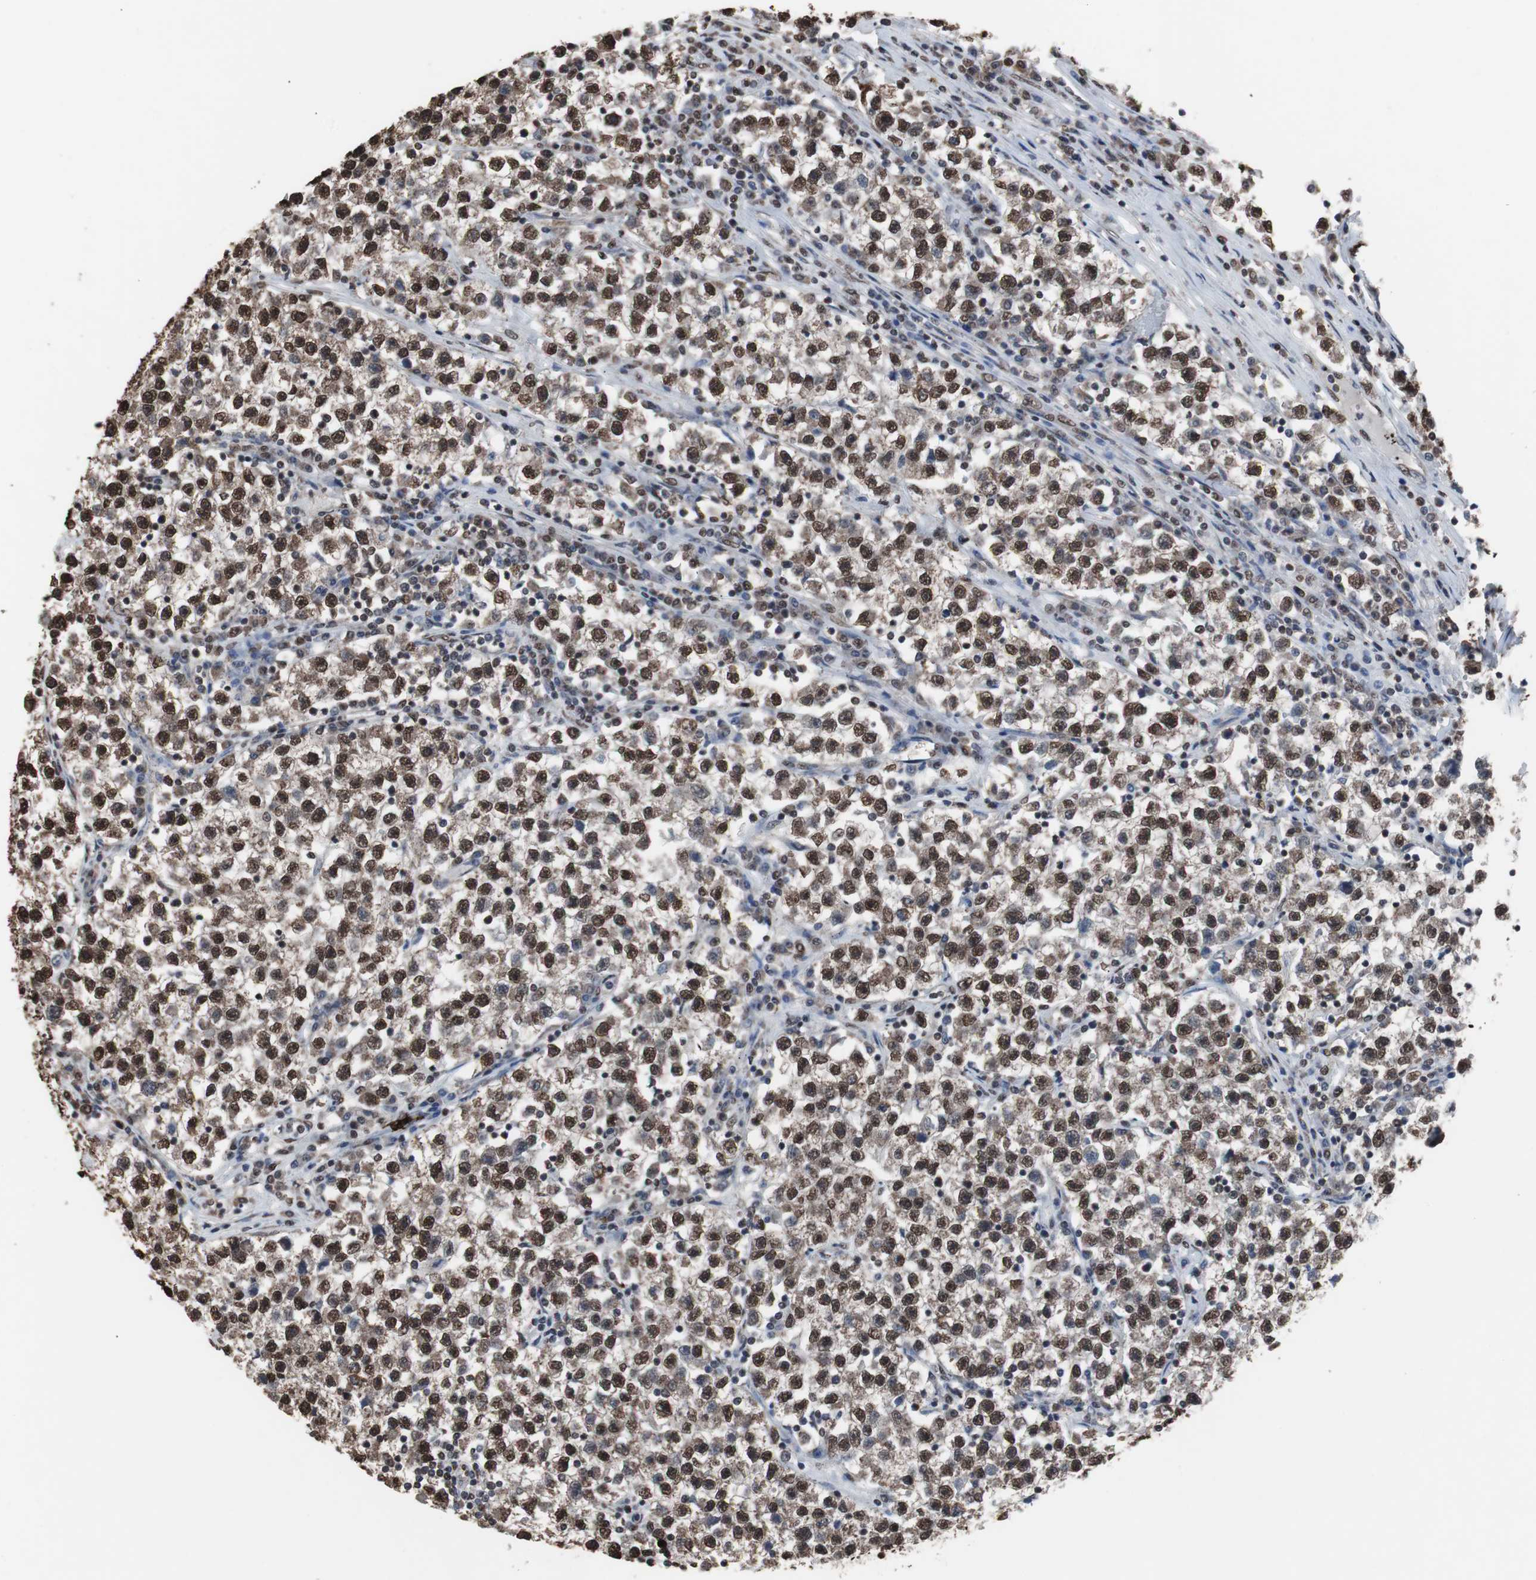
{"staining": {"intensity": "strong", "quantity": ">75%", "location": "nuclear"}, "tissue": "testis cancer", "cell_type": "Tumor cells", "image_type": "cancer", "snomed": [{"axis": "morphology", "description": "Seminoma, NOS"}, {"axis": "topography", "description": "Testis"}], "caption": "Immunohistochemical staining of testis seminoma reveals high levels of strong nuclear expression in about >75% of tumor cells.", "gene": "MED27", "patient": {"sex": "male", "age": 22}}